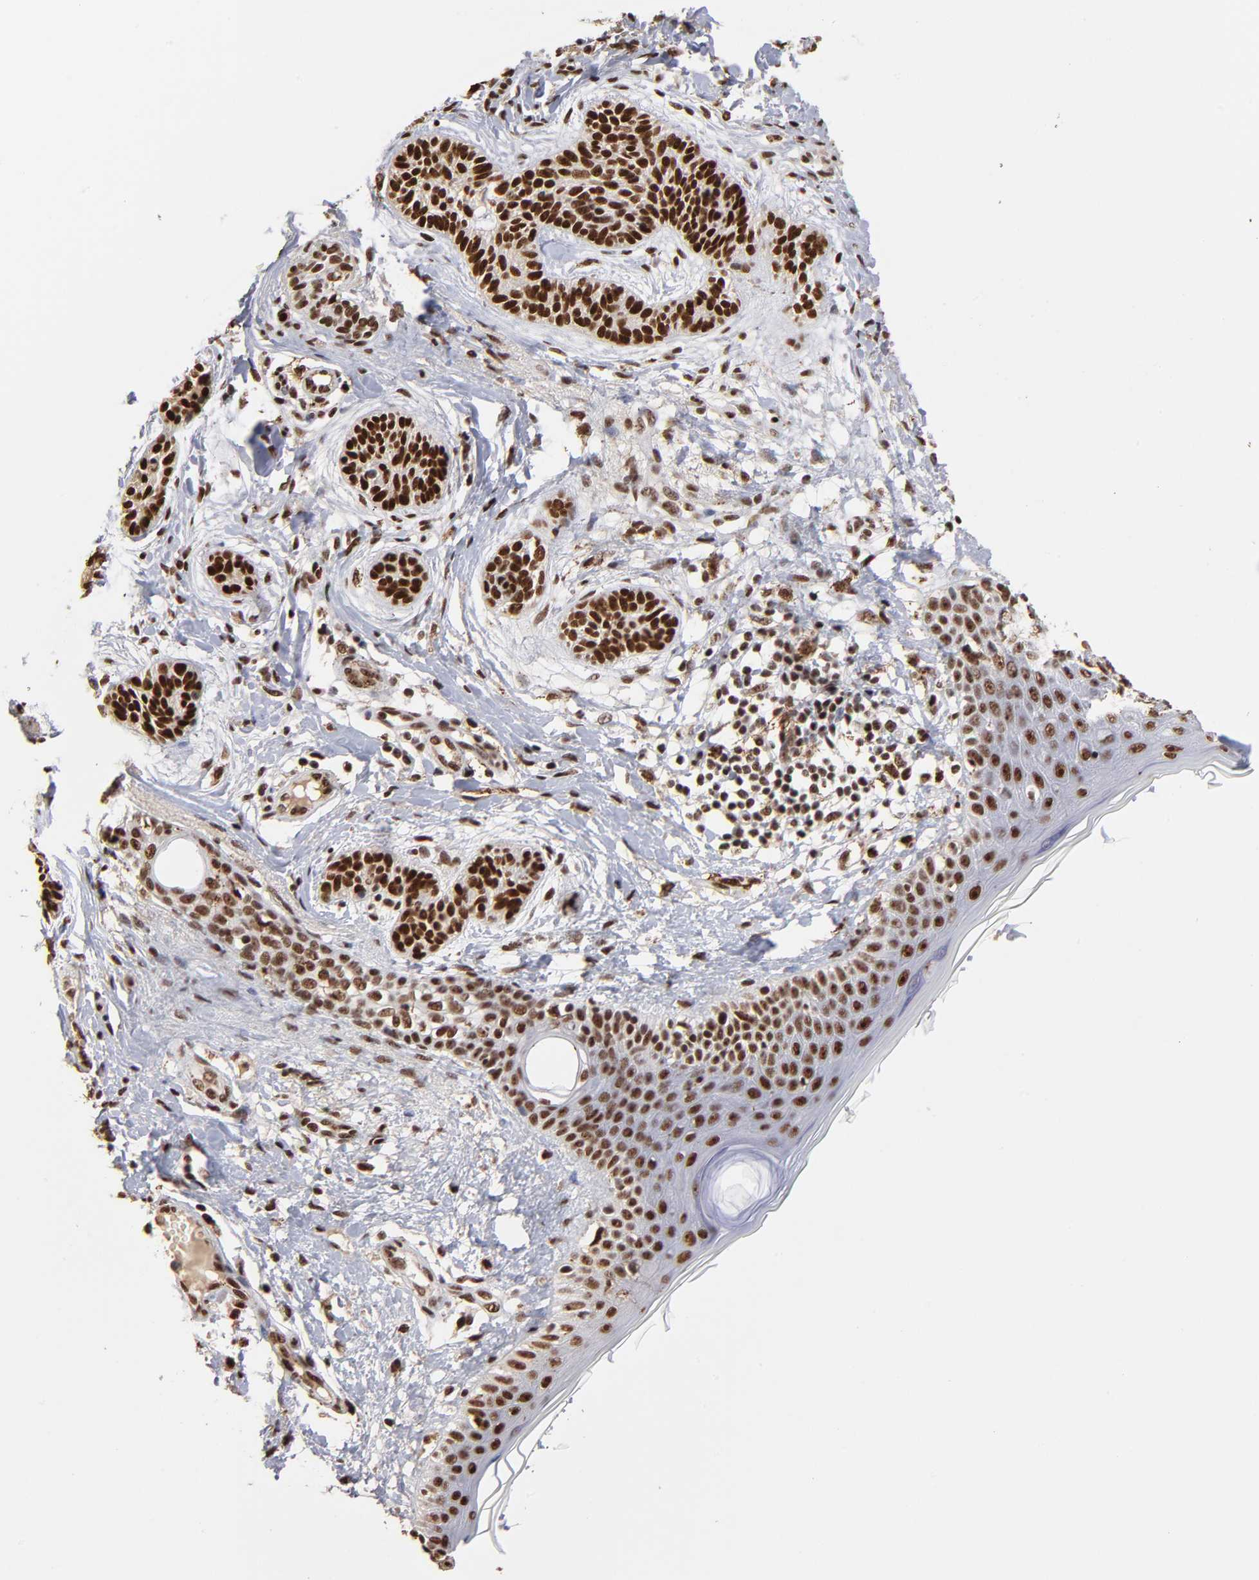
{"staining": {"intensity": "strong", "quantity": ">75%", "location": "nuclear"}, "tissue": "skin cancer", "cell_type": "Tumor cells", "image_type": "cancer", "snomed": [{"axis": "morphology", "description": "Normal tissue, NOS"}, {"axis": "morphology", "description": "Basal cell carcinoma"}, {"axis": "topography", "description": "Skin"}], "caption": "Protein positivity by immunohistochemistry (IHC) displays strong nuclear positivity in approximately >75% of tumor cells in skin cancer (basal cell carcinoma).", "gene": "ZNF146", "patient": {"sex": "male", "age": 63}}